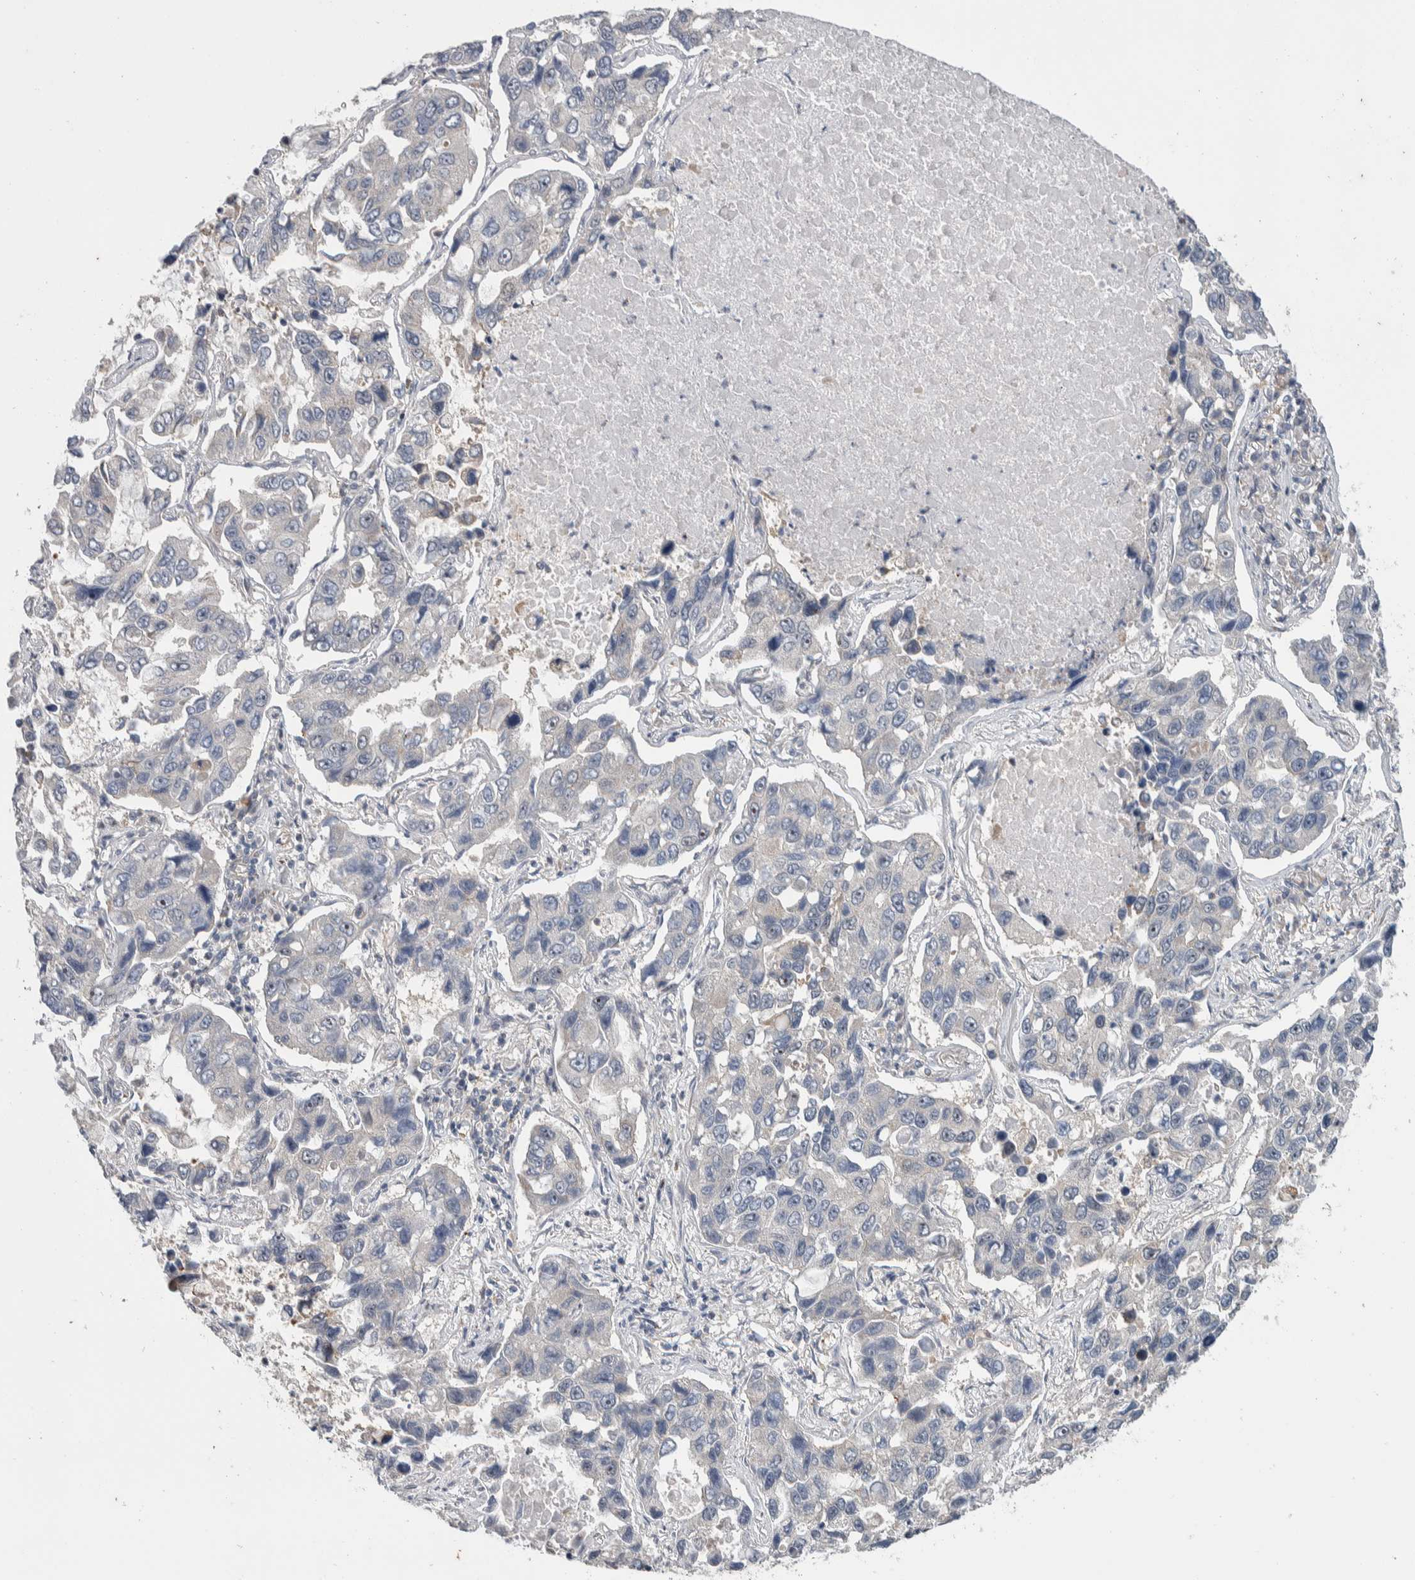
{"staining": {"intensity": "negative", "quantity": "none", "location": "none"}, "tissue": "lung cancer", "cell_type": "Tumor cells", "image_type": "cancer", "snomed": [{"axis": "morphology", "description": "Adenocarcinoma, NOS"}, {"axis": "topography", "description": "Lung"}], "caption": "IHC image of human lung cancer stained for a protein (brown), which displays no positivity in tumor cells.", "gene": "PRRG4", "patient": {"sex": "male", "age": 64}}